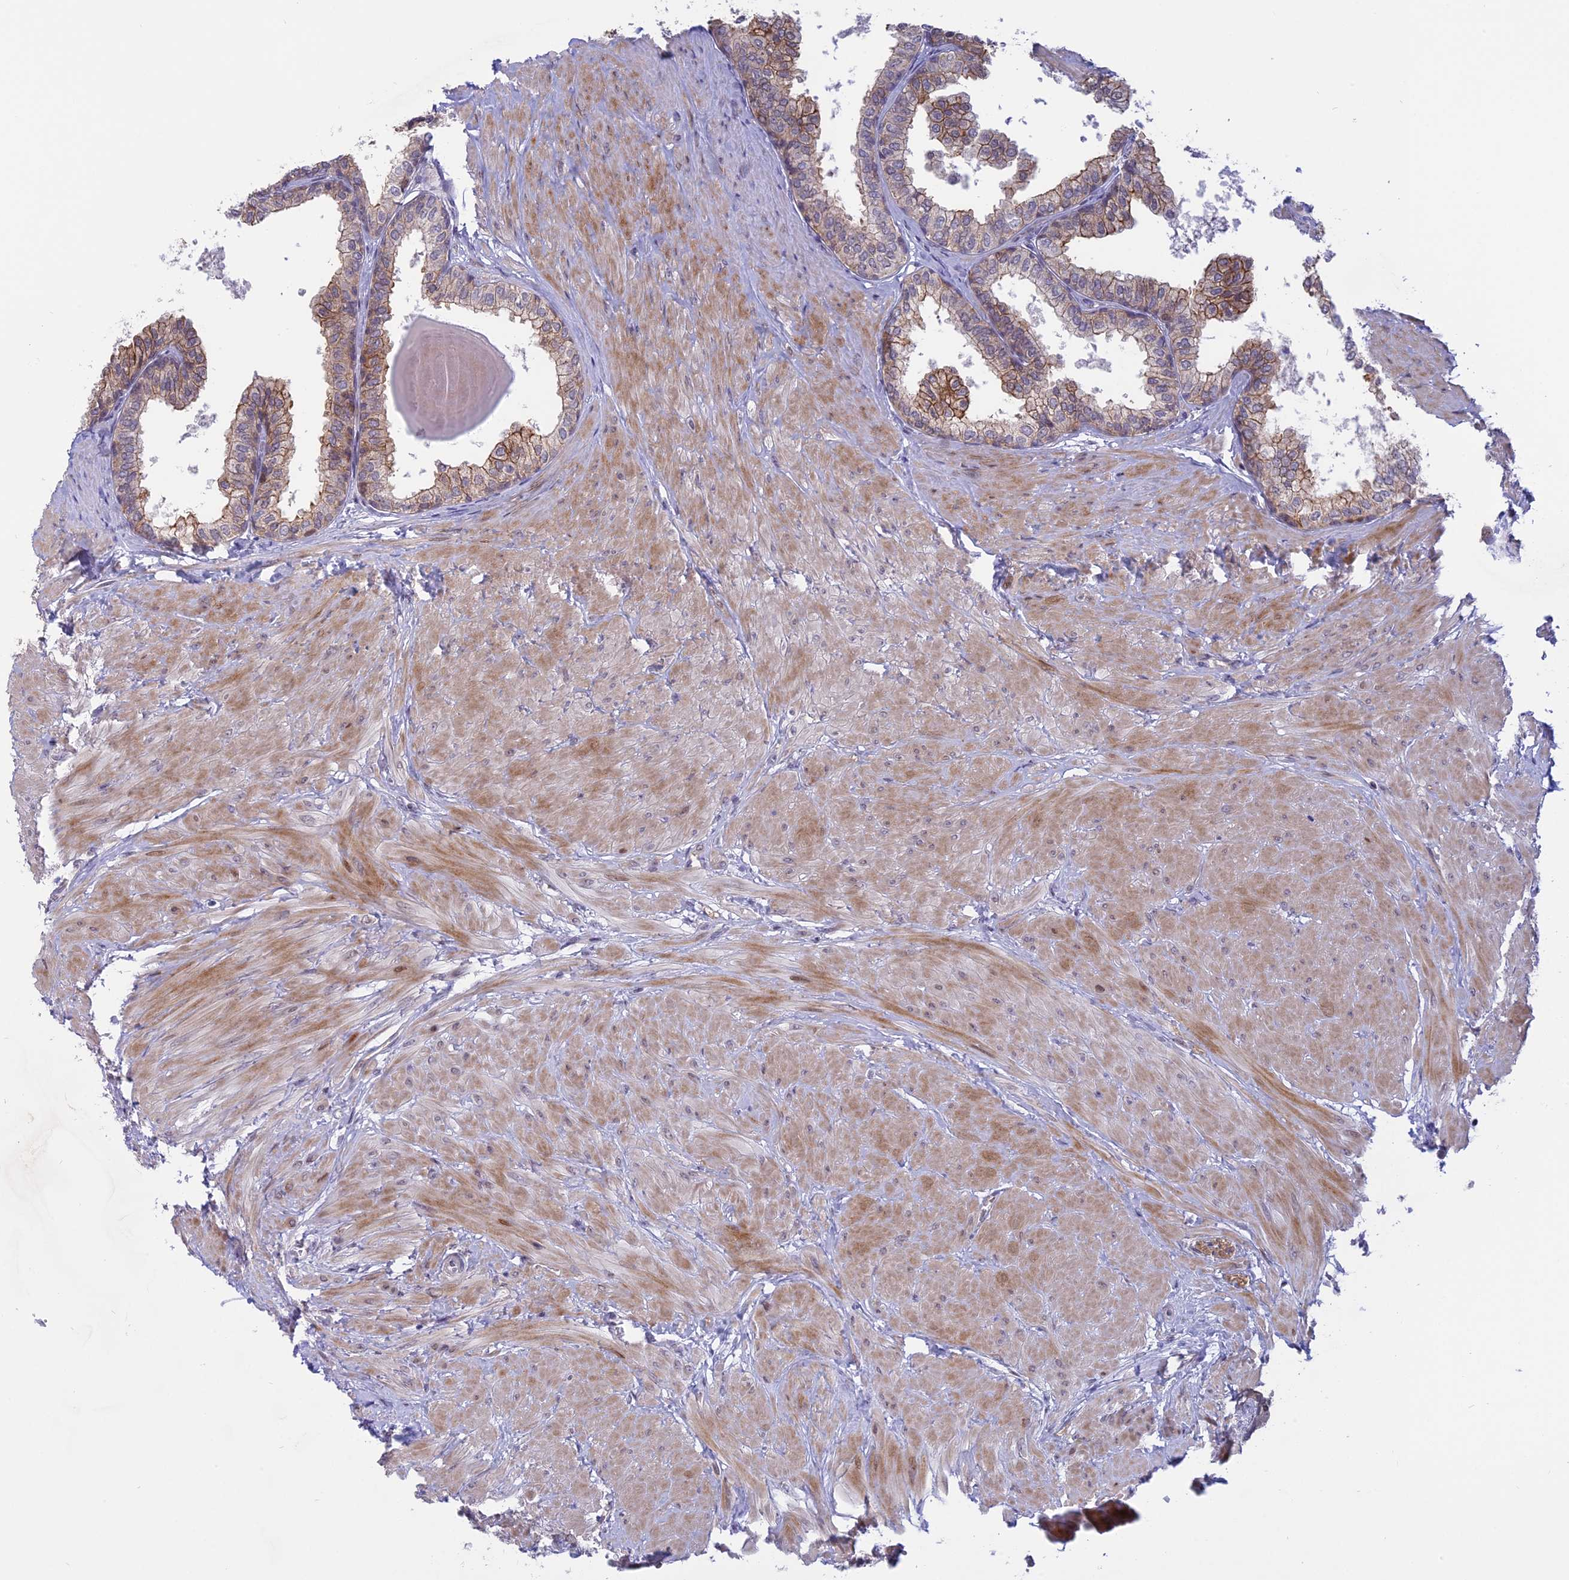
{"staining": {"intensity": "moderate", "quantity": "25%-75%", "location": "cytoplasmic/membranous"}, "tissue": "prostate", "cell_type": "Glandular cells", "image_type": "normal", "snomed": [{"axis": "morphology", "description": "Normal tissue, NOS"}, {"axis": "topography", "description": "Prostate"}], "caption": "Glandular cells show medium levels of moderate cytoplasmic/membranous positivity in approximately 25%-75% of cells in unremarkable human prostate. (Stains: DAB in brown, nuclei in blue, Microscopy: brightfield microscopy at high magnification).", "gene": "CORO2A", "patient": {"sex": "male", "age": 48}}